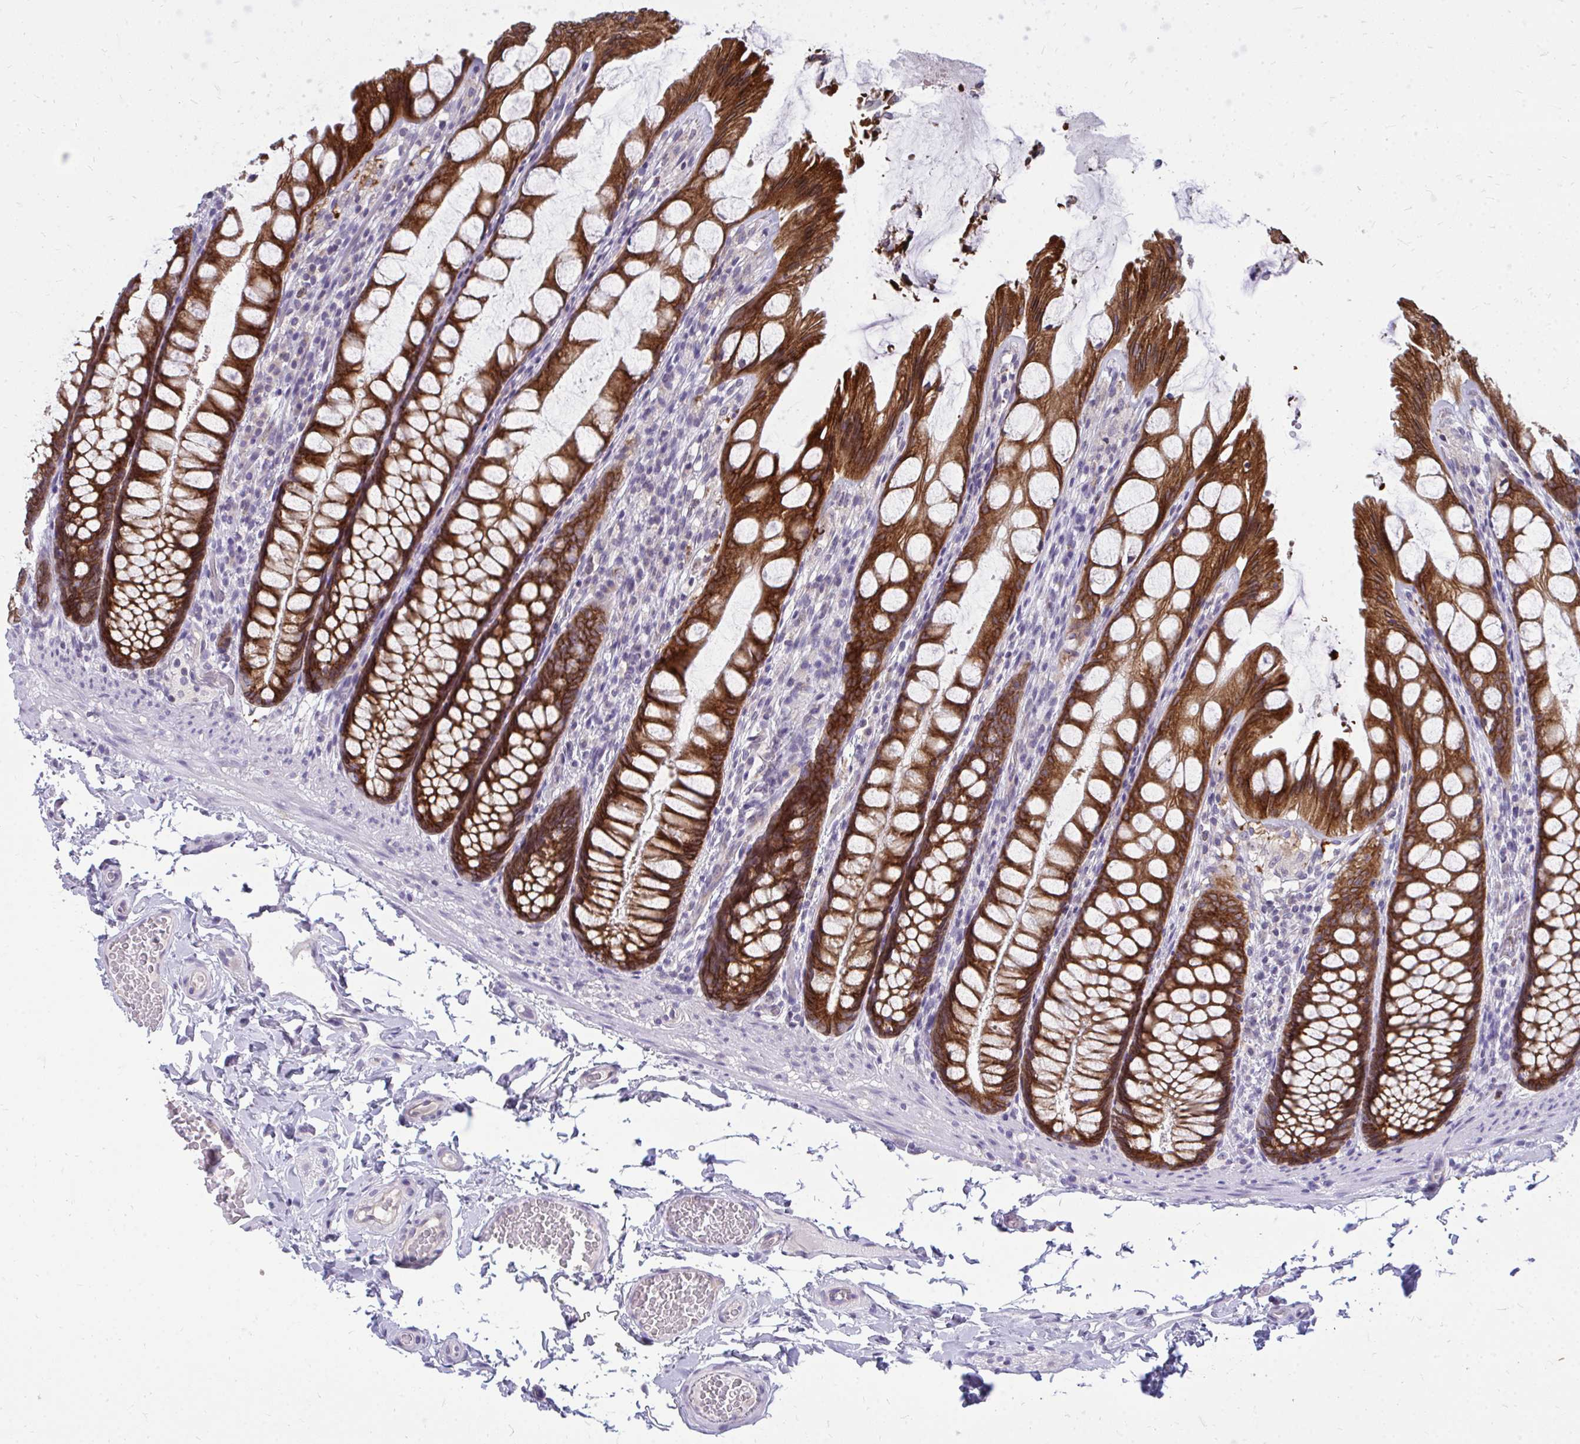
{"staining": {"intensity": "negative", "quantity": "none", "location": "none"}, "tissue": "colon", "cell_type": "Endothelial cells", "image_type": "normal", "snomed": [{"axis": "morphology", "description": "Normal tissue, NOS"}, {"axis": "topography", "description": "Colon"}], "caption": "Endothelial cells are negative for protein expression in benign human colon. (Brightfield microscopy of DAB (3,3'-diaminobenzidine) immunohistochemistry at high magnification).", "gene": "ACSL5", "patient": {"sex": "male", "age": 47}}